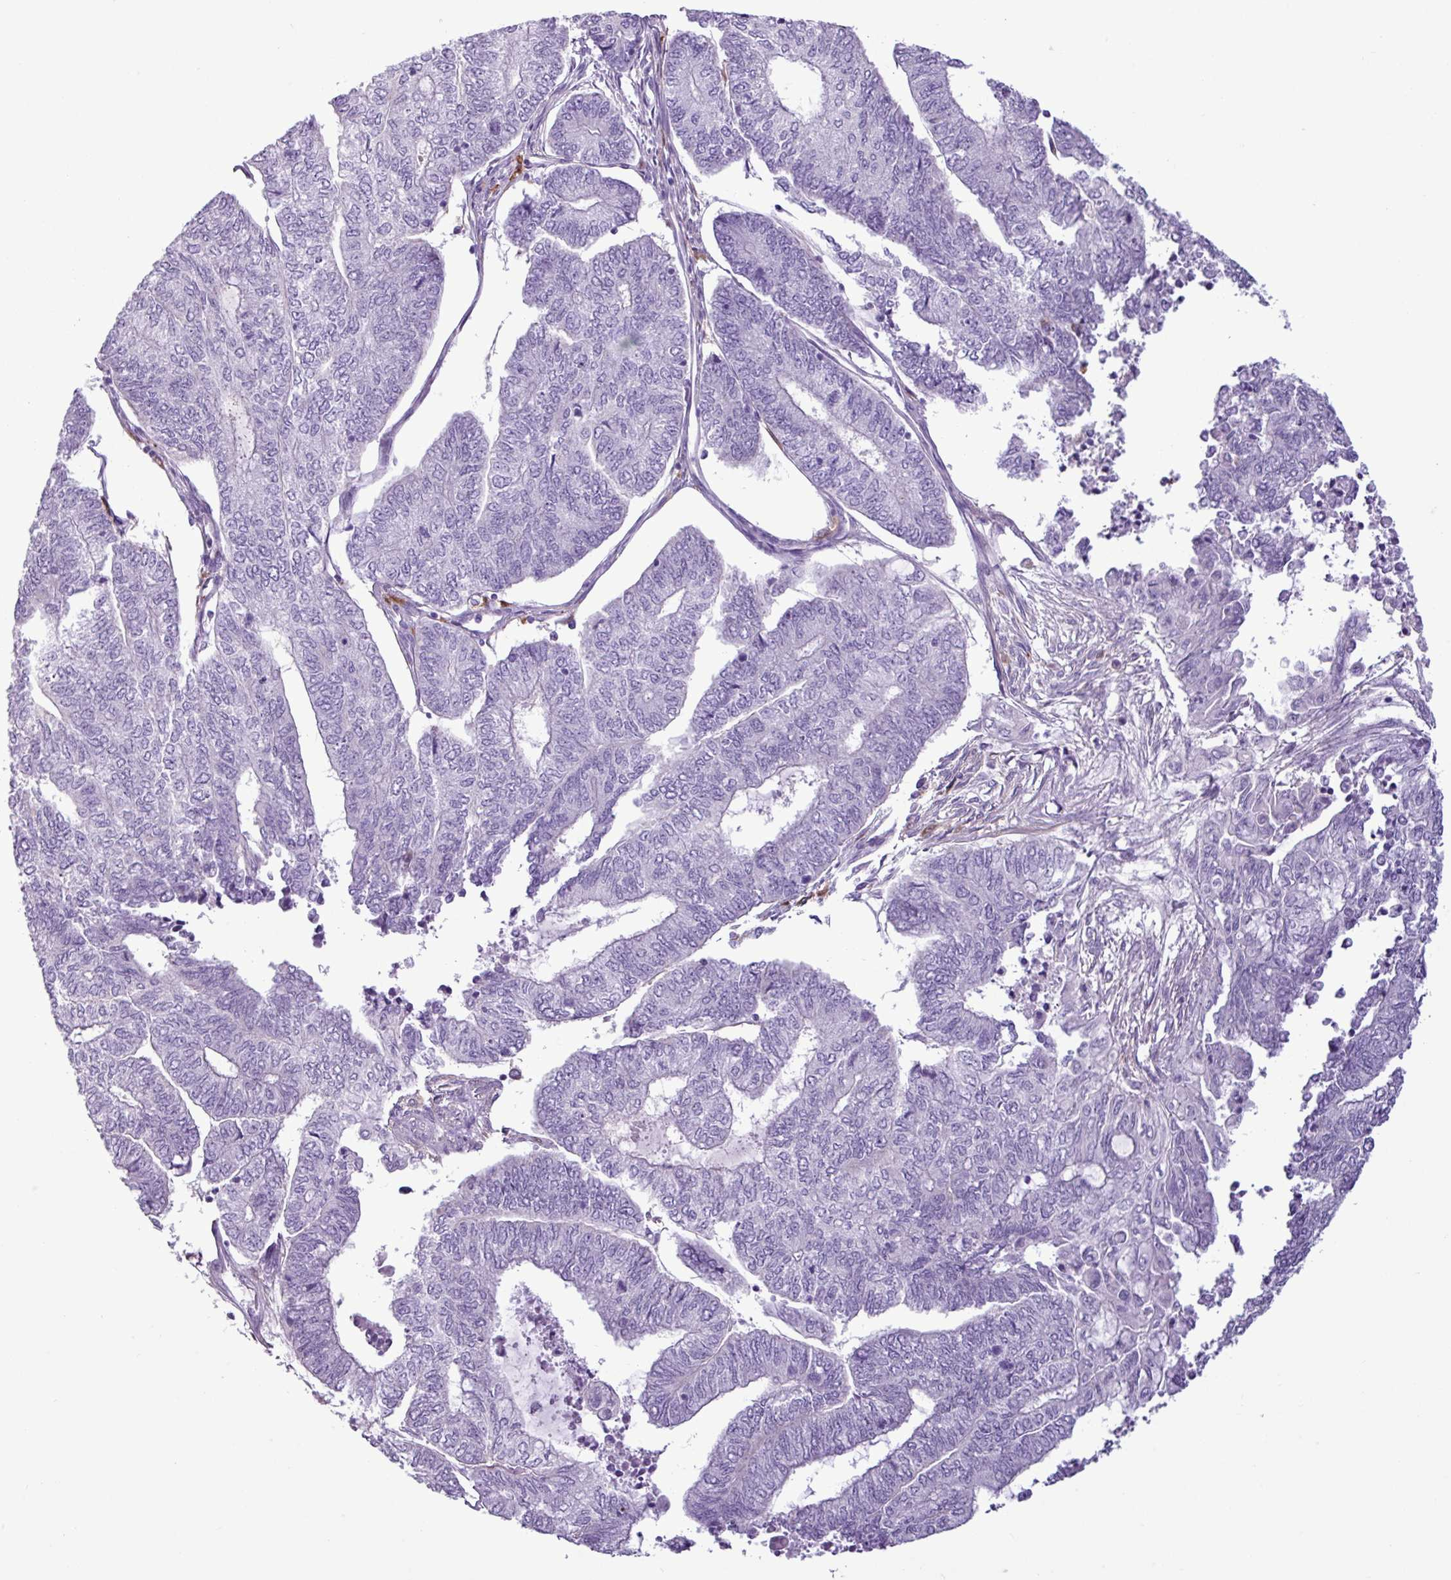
{"staining": {"intensity": "negative", "quantity": "none", "location": "none"}, "tissue": "endometrial cancer", "cell_type": "Tumor cells", "image_type": "cancer", "snomed": [{"axis": "morphology", "description": "Adenocarcinoma, NOS"}, {"axis": "topography", "description": "Uterus"}, {"axis": "topography", "description": "Endometrium"}], "caption": "Adenocarcinoma (endometrial) was stained to show a protein in brown. There is no significant expression in tumor cells.", "gene": "TMEM200C", "patient": {"sex": "female", "age": 70}}